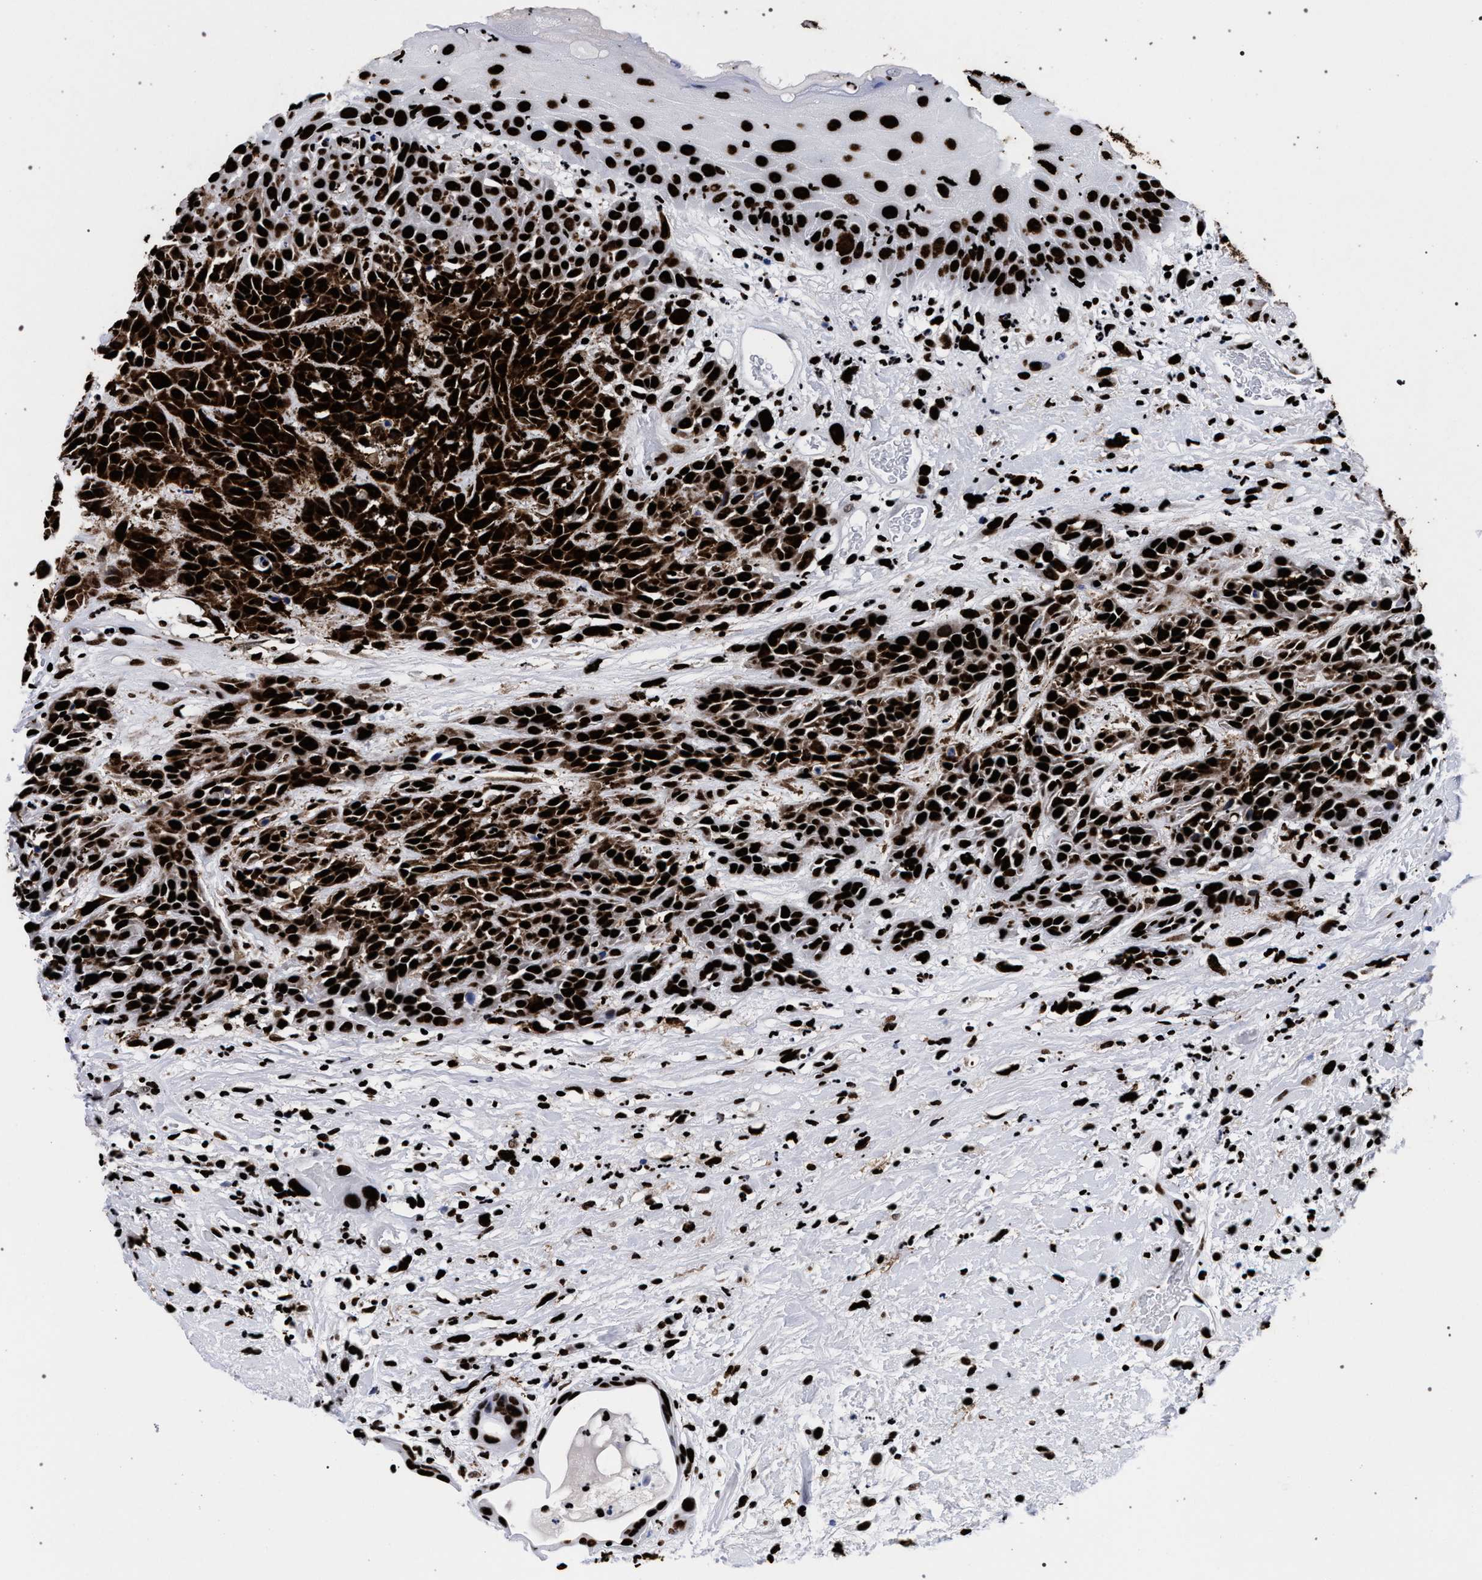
{"staining": {"intensity": "strong", "quantity": ">75%", "location": "cytoplasmic/membranous,nuclear"}, "tissue": "head and neck cancer", "cell_type": "Tumor cells", "image_type": "cancer", "snomed": [{"axis": "morphology", "description": "Normal tissue, NOS"}, {"axis": "morphology", "description": "Squamous cell carcinoma, NOS"}, {"axis": "topography", "description": "Cartilage tissue"}, {"axis": "topography", "description": "Head-Neck"}], "caption": "Protein staining exhibits strong cytoplasmic/membranous and nuclear staining in about >75% of tumor cells in head and neck cancer (squamous cell carcinoma).", "gene": "HNRNPA1", "patient": {"sex": "male", "age": 62}}